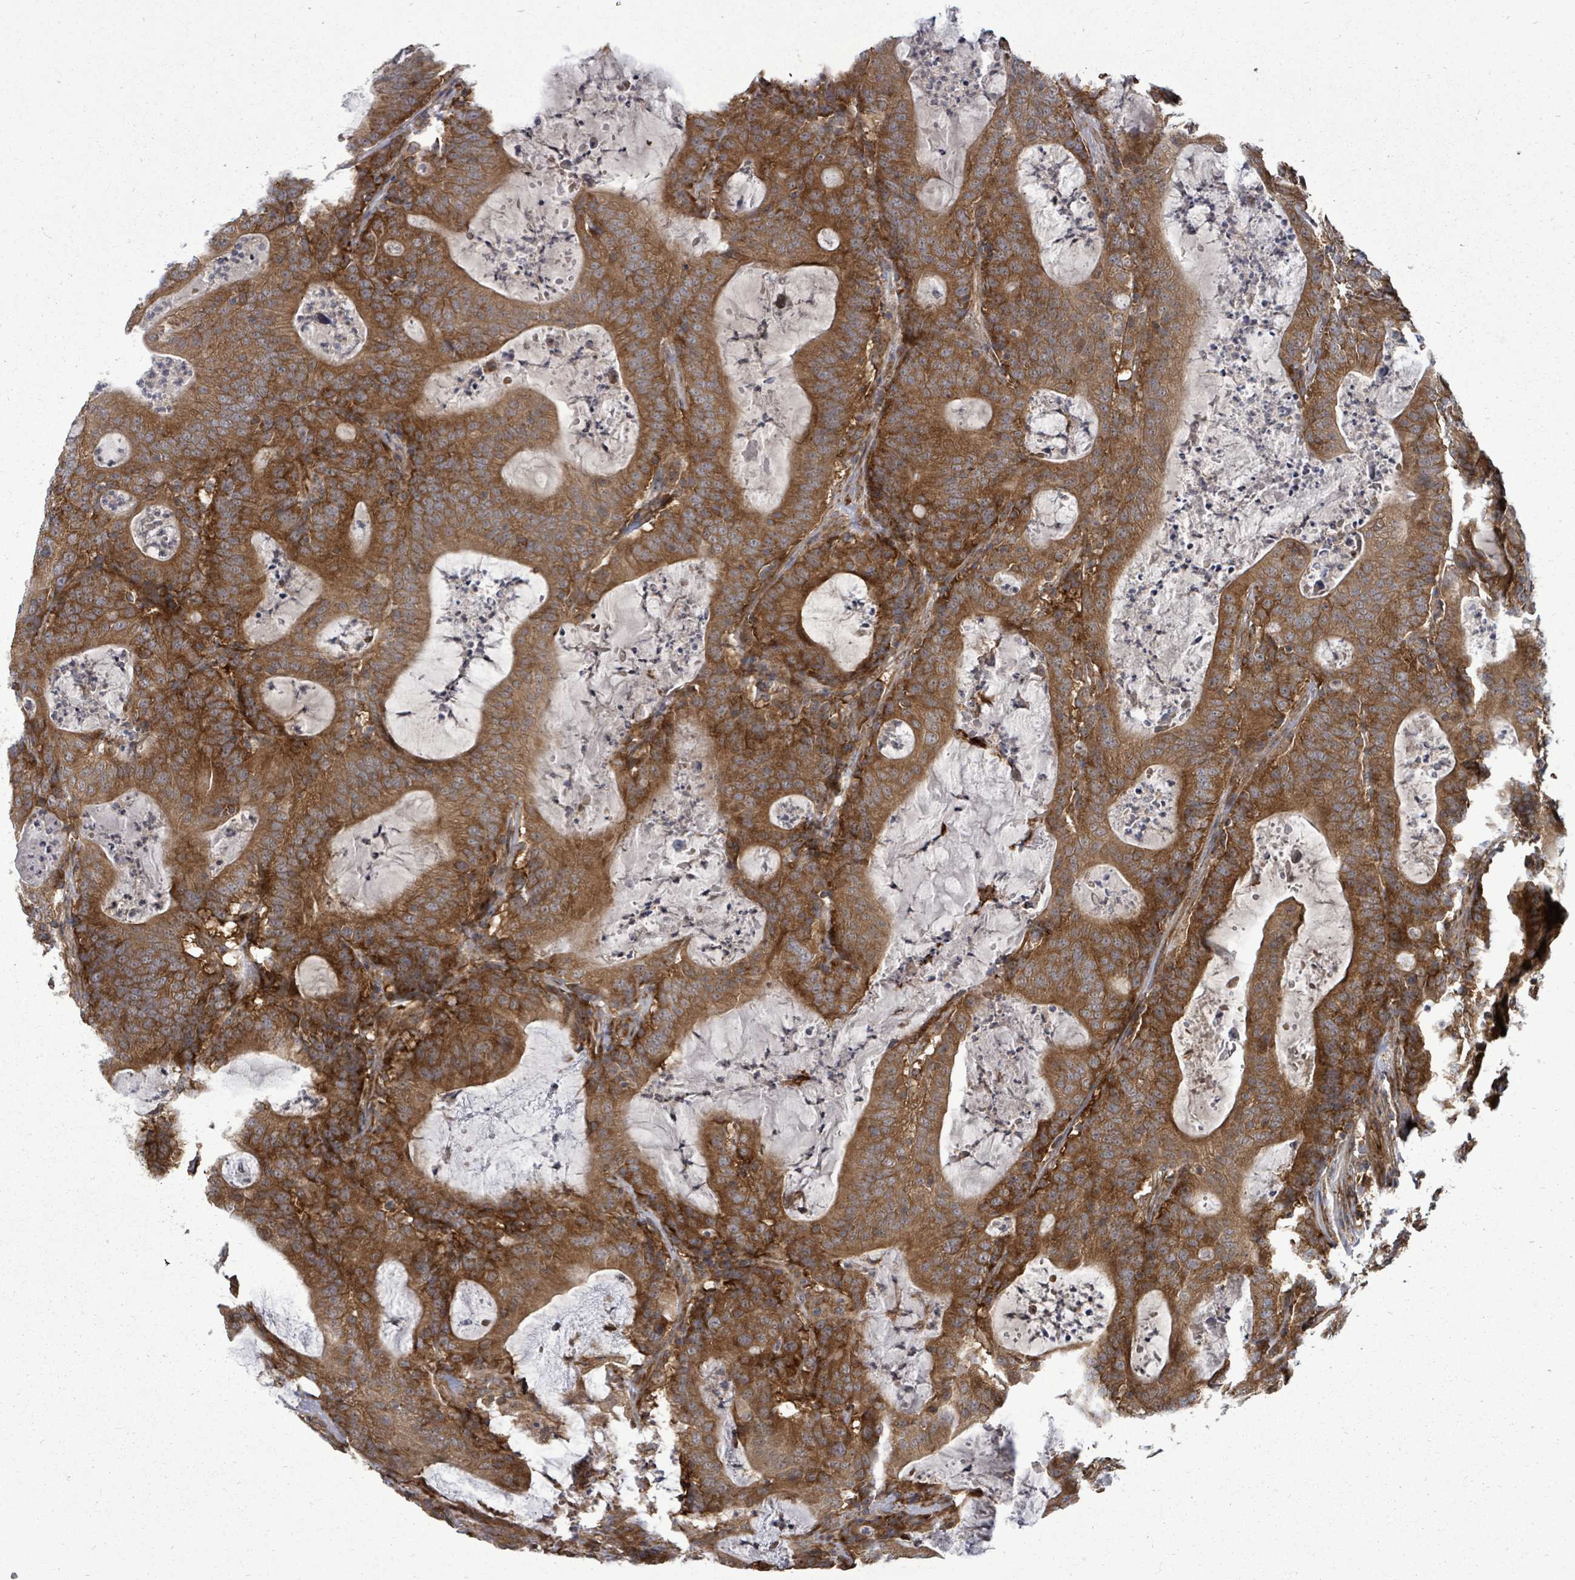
{"staining": {"intensity": "strong", "quantity": ">75%", "location": "cytoplasmic/membranous"}, "tissue": "colorectal cancer", "cell_type": "Tumor cells", "image_type": "cancer", "snomed": [{"axis": "morphology", "description": "Adenocarcinoma, NOS"}, {"axis": "topography", "description": "Colon"}], "caption": "Colorectal cancer stained with immunohistochemistry displays strong cytoplasmic/membranous staining in about >75% of tumor cells.", "gene": "EIF3C", "patient": {"sex": "male", "age": 83}}